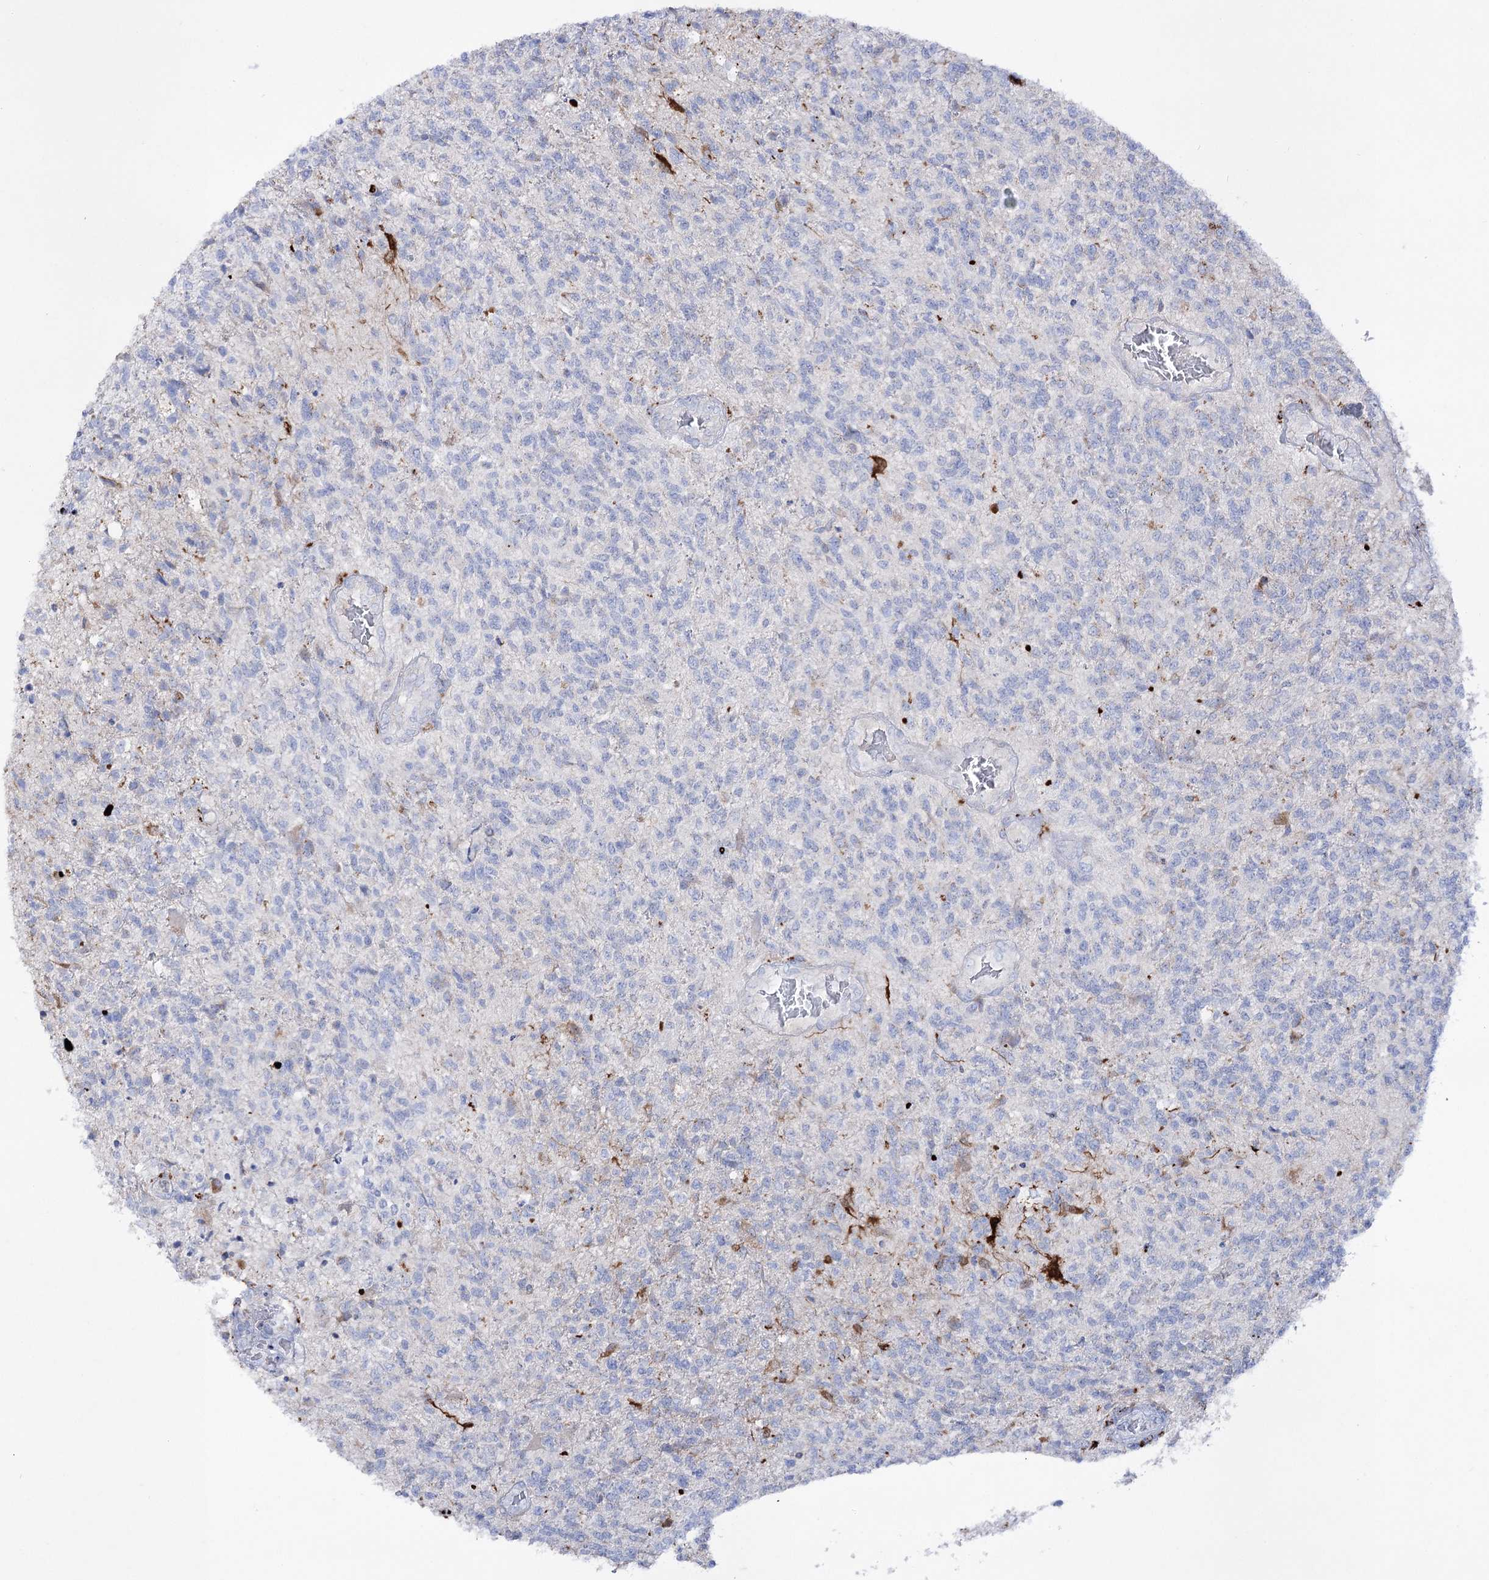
{"staining": {"intensity": "negative", "quantity": "none", "location": "none"}, "tissue": "glioma", "cell_type": "Tumor cells", "image_type": "cancer", "snomed": [{"axis": "morphology", "description": "Glioma, malignant, High grade"}, {"axis": "topography", "description": "Brain"}], "caption": "Immunohistochemistry (IHC) histopathology image of high-grade glioma (malignant) stained for a protein (brown), which exhibits no positivity in tumor cells. Brightfield microscopy of IHC stained with DAB (3,3'-diaminobenzidine) (brown) and hematoxylin (blue), captured at high magnification.", "gene": "NAGLU", "patient": {"sex": "male", "age": 56}}